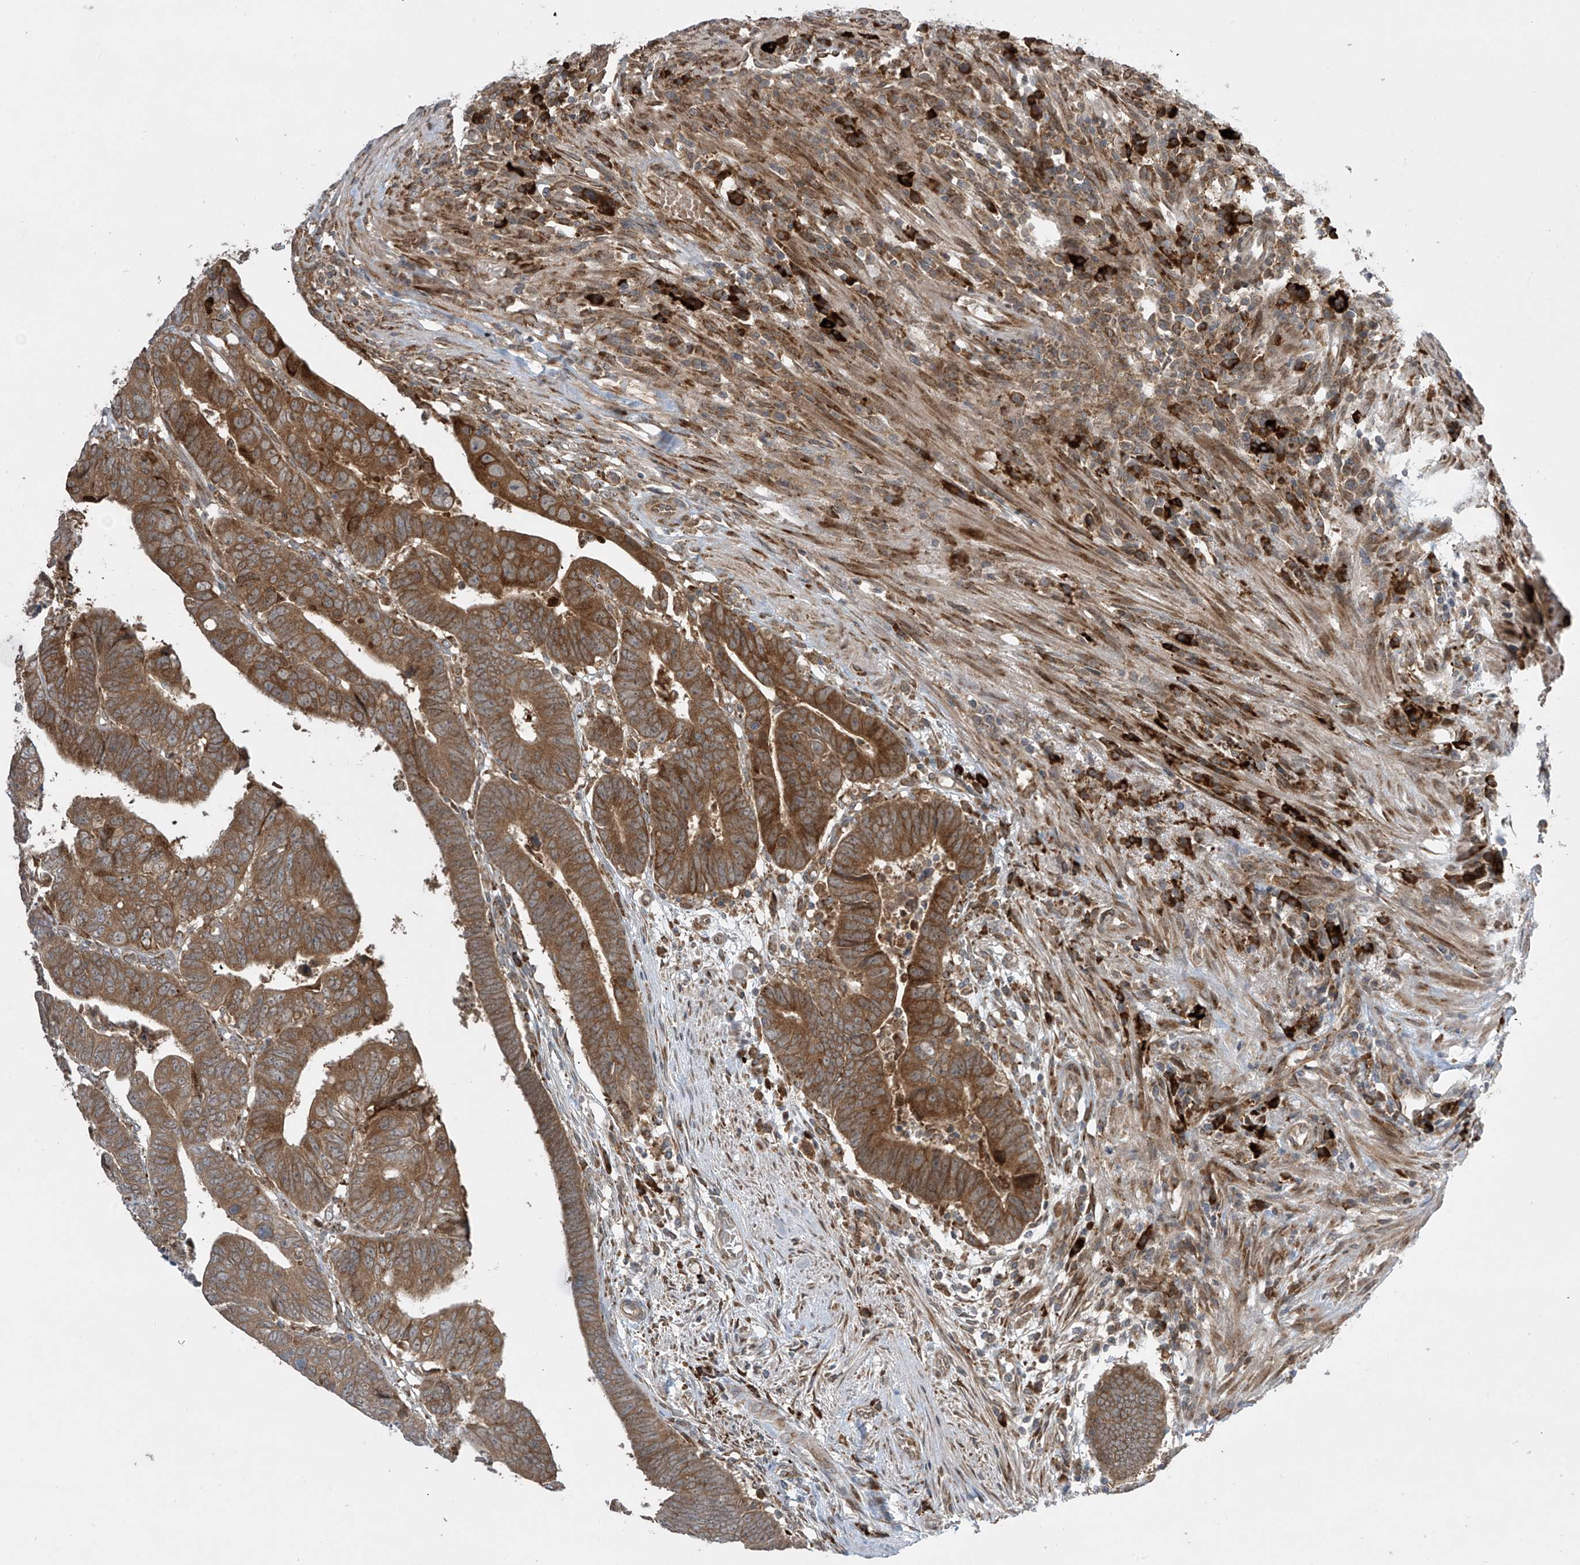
{"staining": {"intensity": "moderate", "quantity": ">75%", "location": "cytoplasmic/membranous"}, "tissue": "colorectal cancer", "cell_type": "Tumor cells", "image_type": "cancer", "snomed": [{"axis": "morphology", "description": "Adenocarcinoma, NOS"}, {"axis": "topography", "description": "Rectum"}], "caption": "Immunohistochemistry staining of colorectal adenocarcinoma, which reveals medium levels of moderate cytoplasmic/membranous staining in about >75% of tumor cells indicating moderate cytoplasmic/membranous protein positivity. The staining was performed using DAB (brown) for protein detection and nuclei were counterstained in hematoxylin (blue).", "gene": "PPAT", "patient": {"sex": "female", "age": 65}}